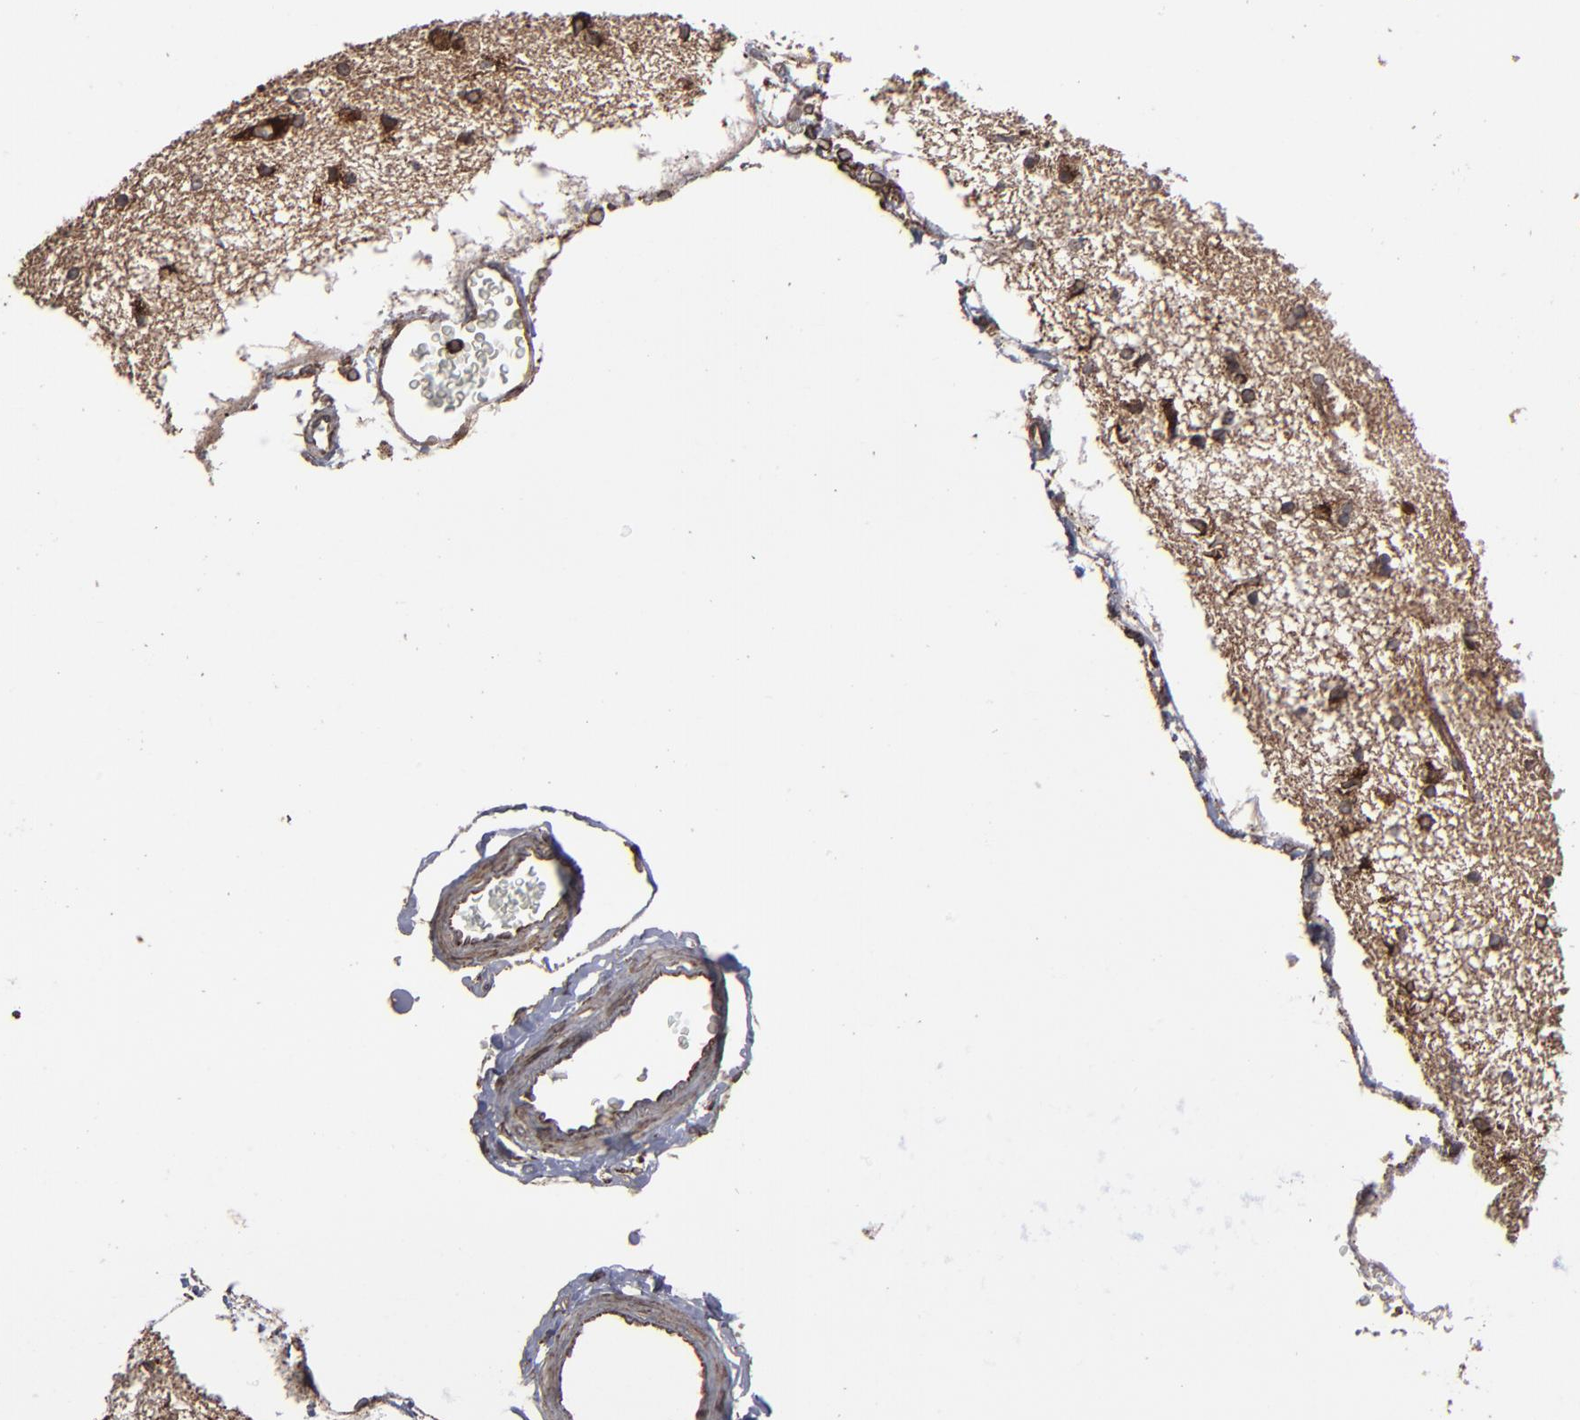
{"staining": {"intensity": "moderate", "quantity": "25%-75%", "location": "cytoplasmic/membranous"}, "tissue": "hippocampus", "cell_type": "Glial cells", "image_type": "normal", "snomed": [{"axis": "morphology", "description": "Normal tissue, NOS"}, {"axis": "topography", "description": "Hippocampus"}], "caption": "Immunohistochemistry (IHC) staining of benign hippocampus, which exhibits medium levels of moderate cytoplasmic/membranous expression in approximately 25%-75% of glial cells indicating moderate cytoplasmic/membranous protein staining. The staining was performed using DAB (3,3'-diaminobenzidine) (brown) for protein detection and nuclei were counterstained in hematoxylin (blue).", "gene": "CNIH1", "patient": {"sex": "female", "age": 54}}